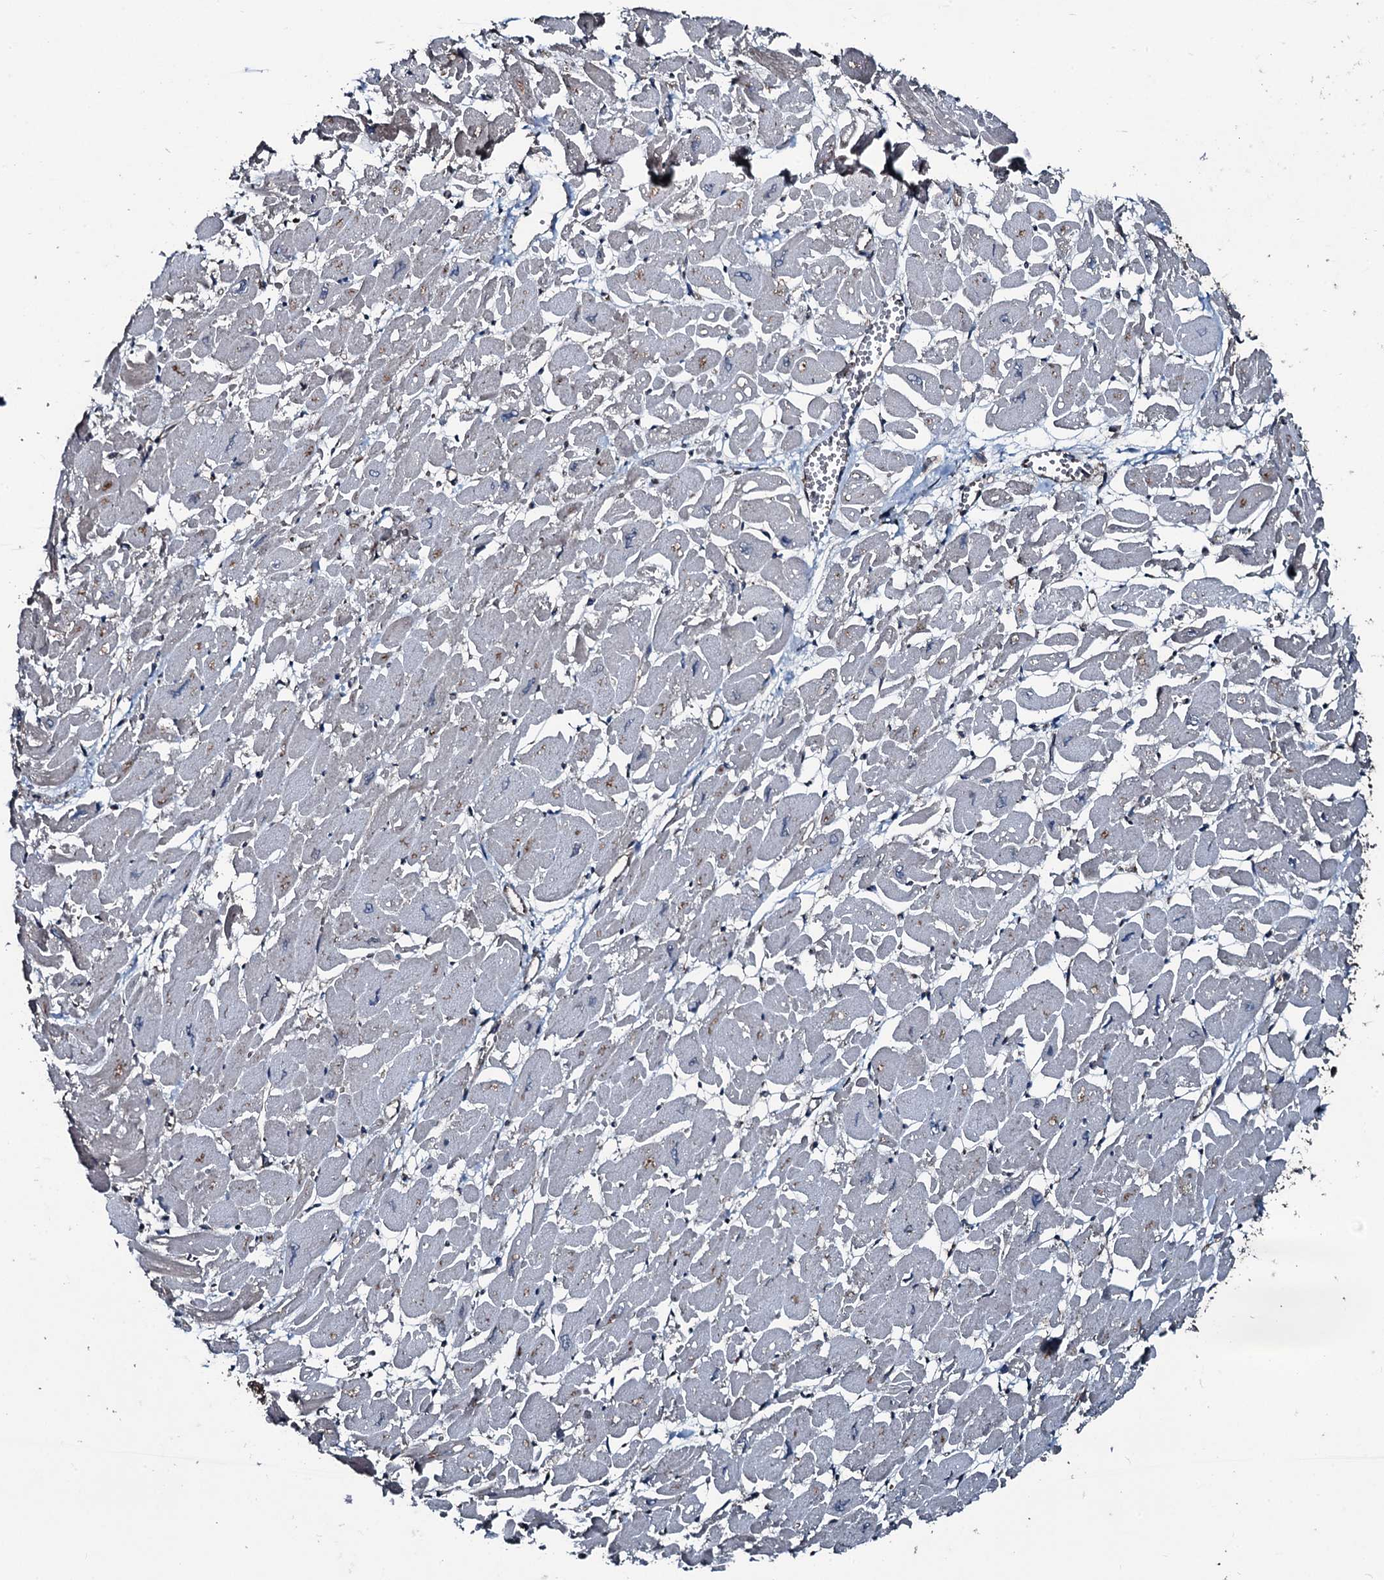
{"staining": {"intensity": "weak", "quantity": "<25%", "location": "cytoplasmic/membranous"}, "tissue": "heart muscle", "cell_type": "Cardiomyocytes", "image_type": "normal", "snomed": [{"axis": "morphology", "description": "Normal tissue, NOS"}, {"axis": "topography", "description": "Heart"}], "caption": "DAB immunohistochemical staining of unremarkable human heart muscle reveals no significant expression in cardiomyocytes.", "gene": "AARS1", "patient": {"sex": "male", "age": 54}}